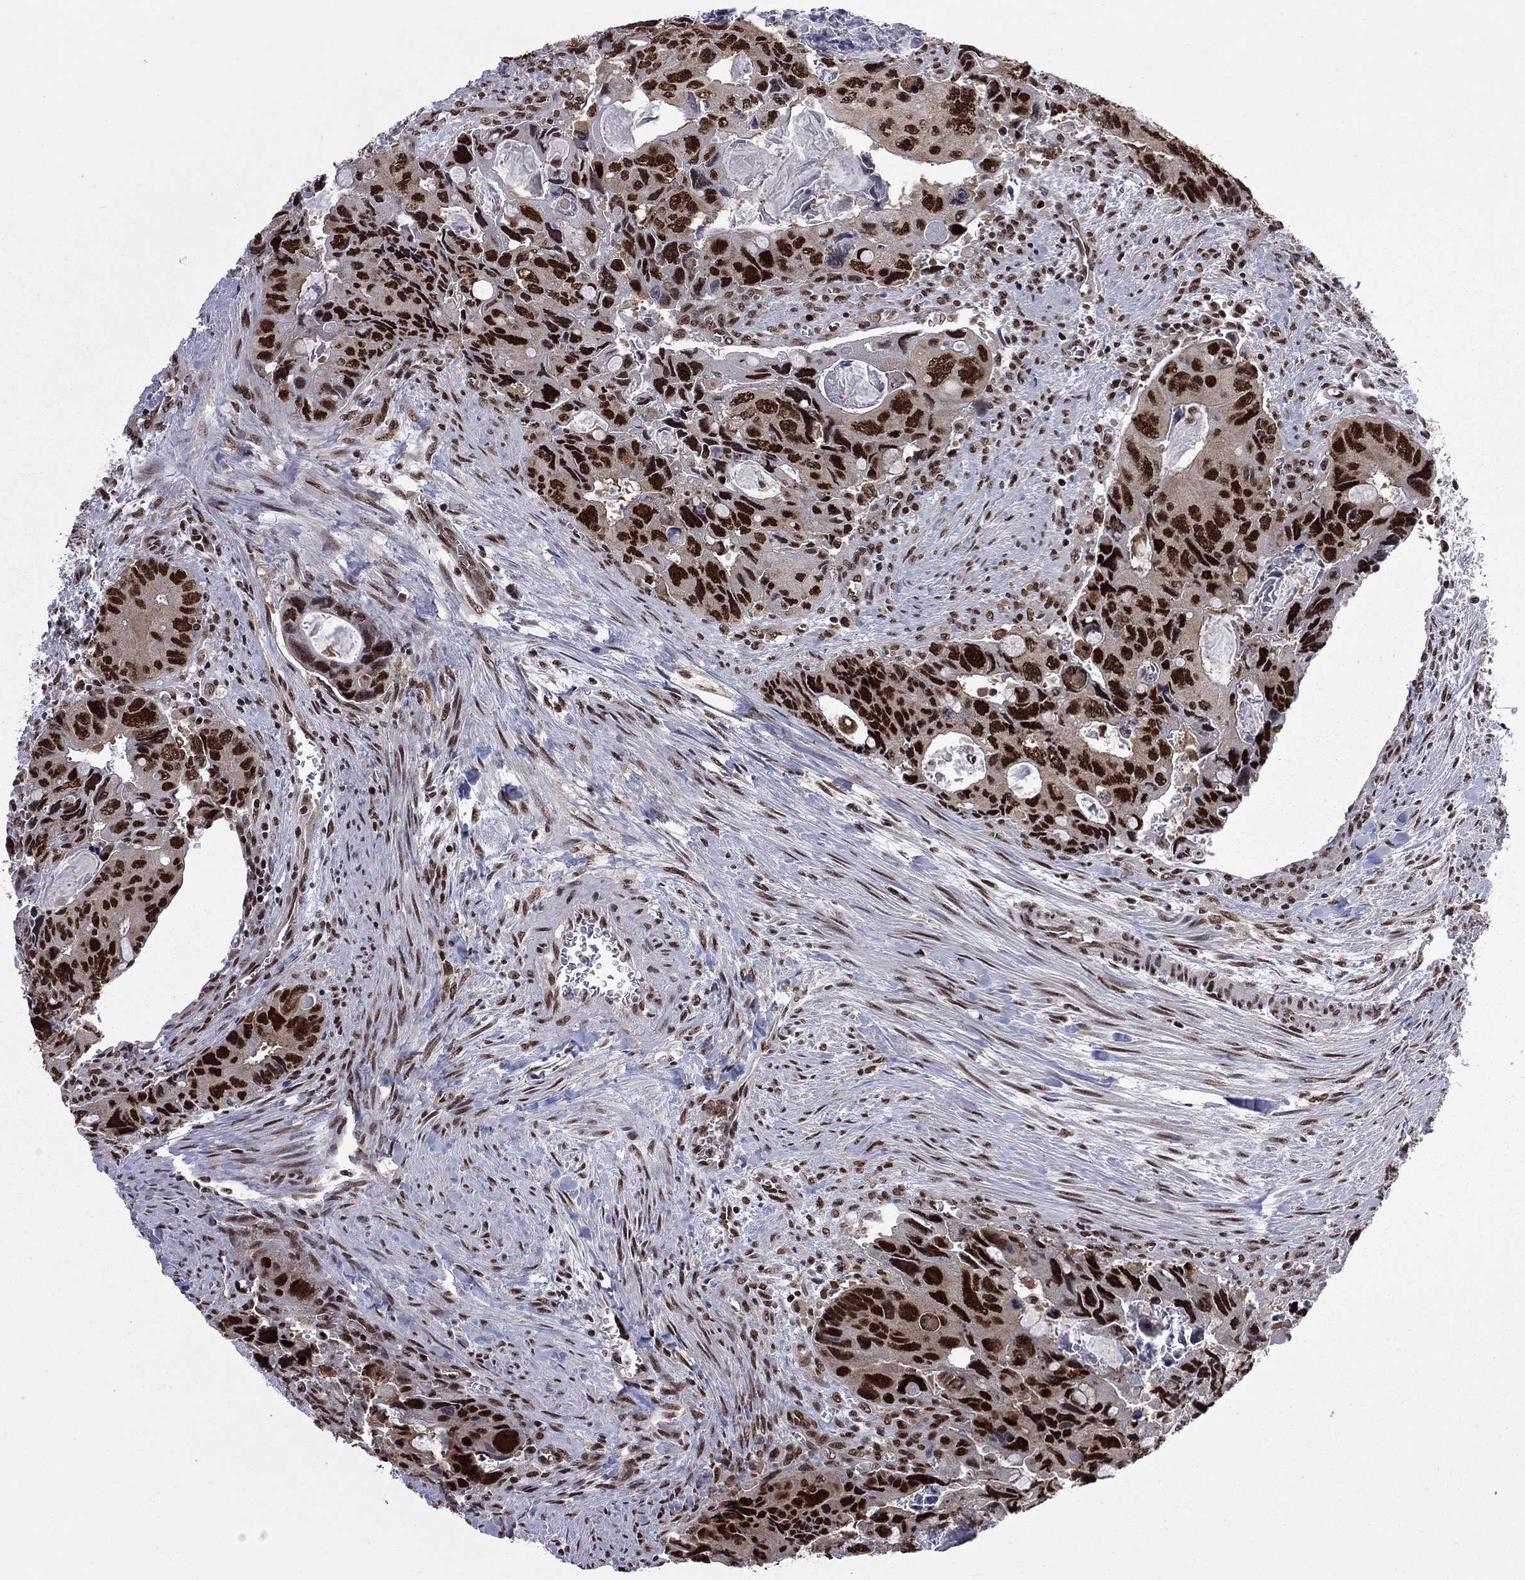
{"staining": {"intensity": "strong", "quantity": ">75%", "location": "nuclear"}, "tissue": "colorectal cancer", "cell_type": "Tumor cells", "image_type": "cancer", "snomed": [{"axis": "morphology", "description": "Adenocarcinoma, NOS"}, {"axis": "topography", "description": "Rectum"}], "caption": "Approximately >75% of tumor cells in colorectal adenocarcinoma exhibit strong nuclear protein positivity as visualized by brown immunohistochemical staining.", "gene": "MED25", "patient": {"sex": "male", "age": 62}}